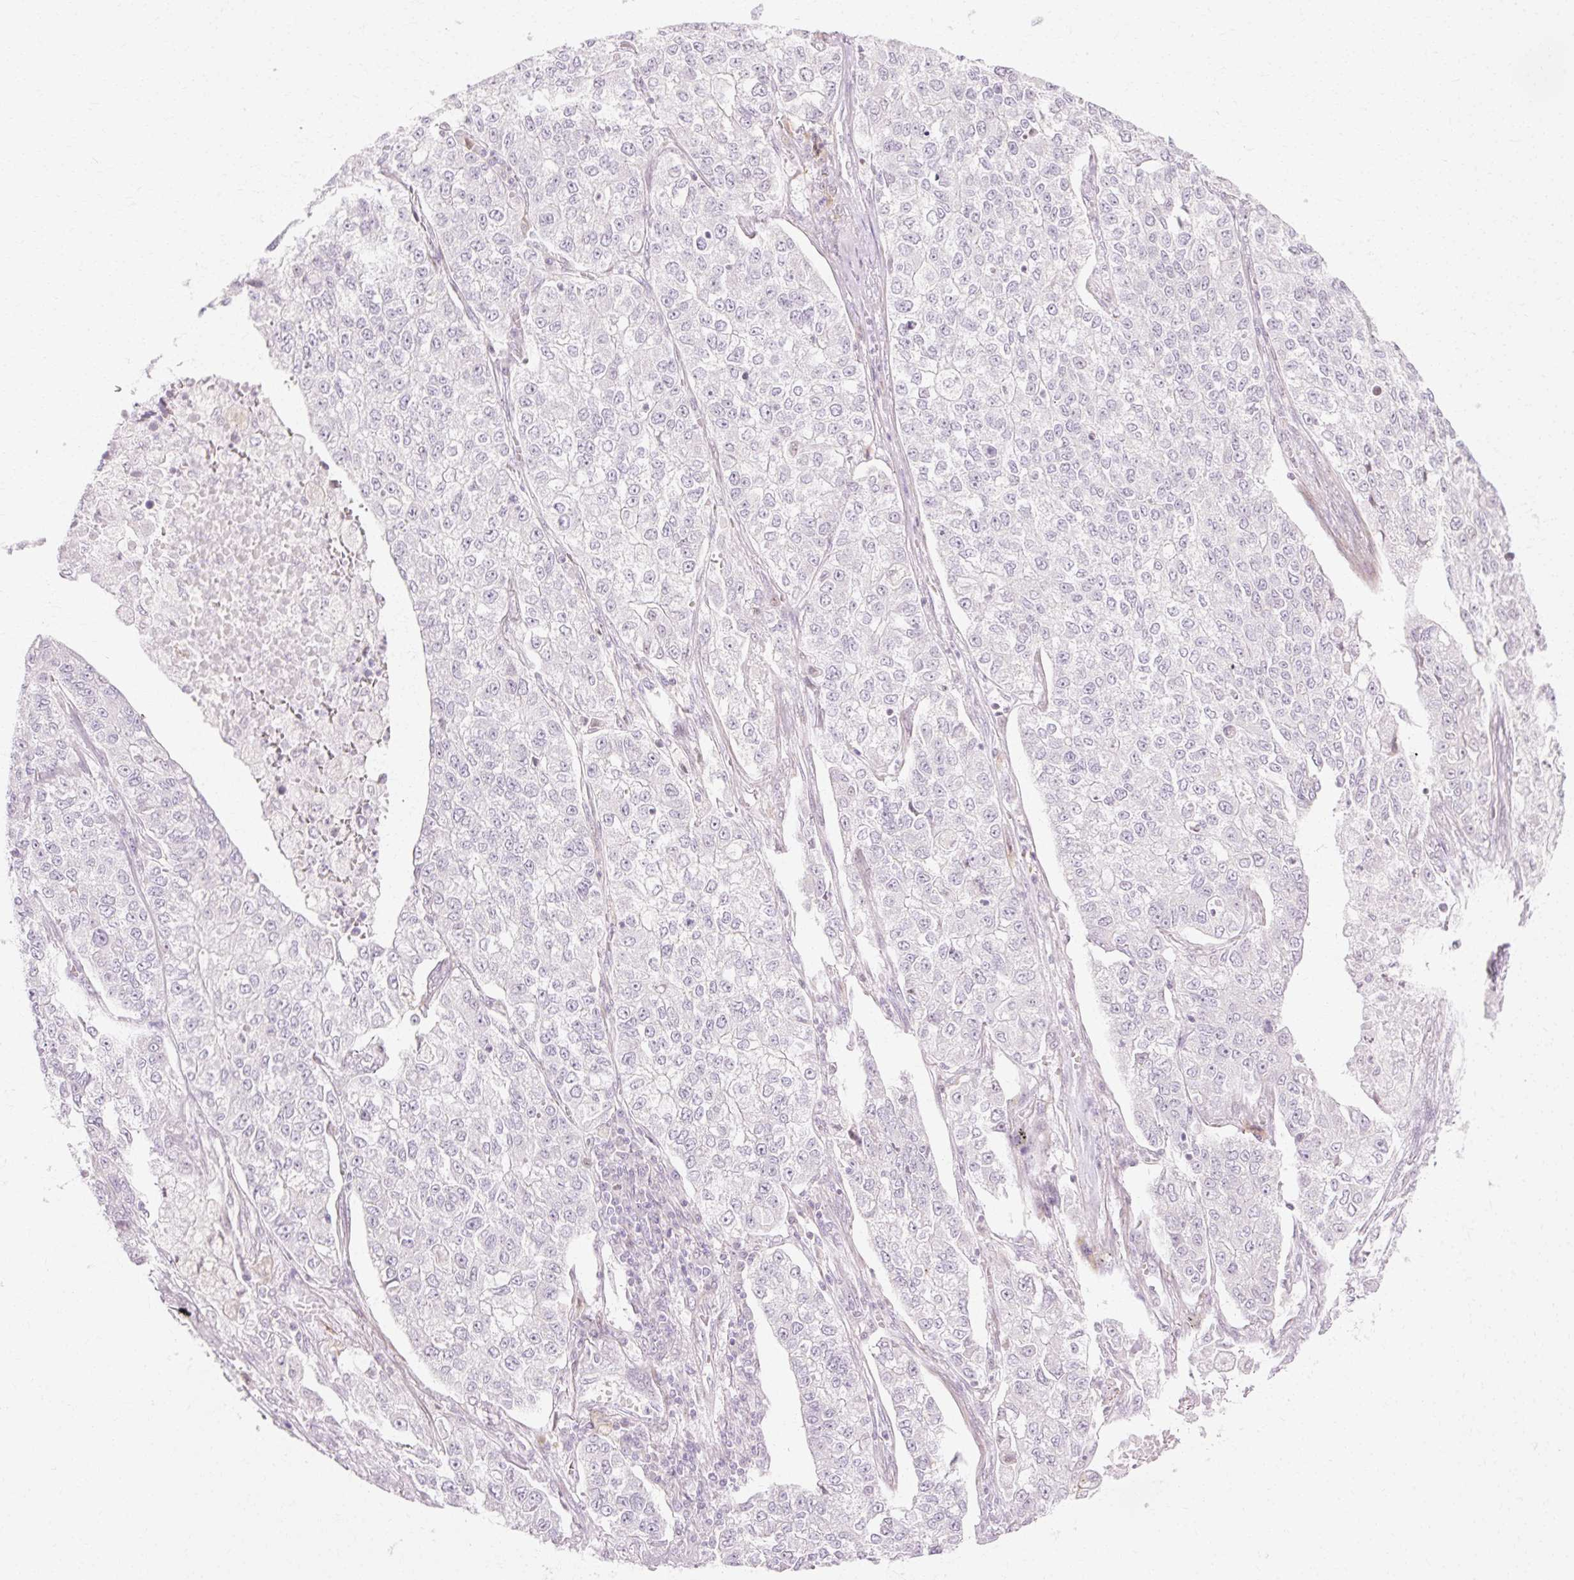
{"staining": {"intensity": "negative", "quantity": "none", "location": "none"}, "tissue": "lung cancer", "cell_type": "Tumor cells", "image_type": "cancer", "snomed": [{"axis": "morphology", "description": "Adenocarcinoma, NOS"}, {"axis": "topography", "description": "Lung"}], "caption": "Tumor cells are negative for brown protein staining in lung adenocarcinoma. (DAB (3,3'-diaminobenzidine) IHC visualized using brightfield microscopy, high magnification).", "gene": "C3orf49", "patient": {"sex": "male", "age": 49}}